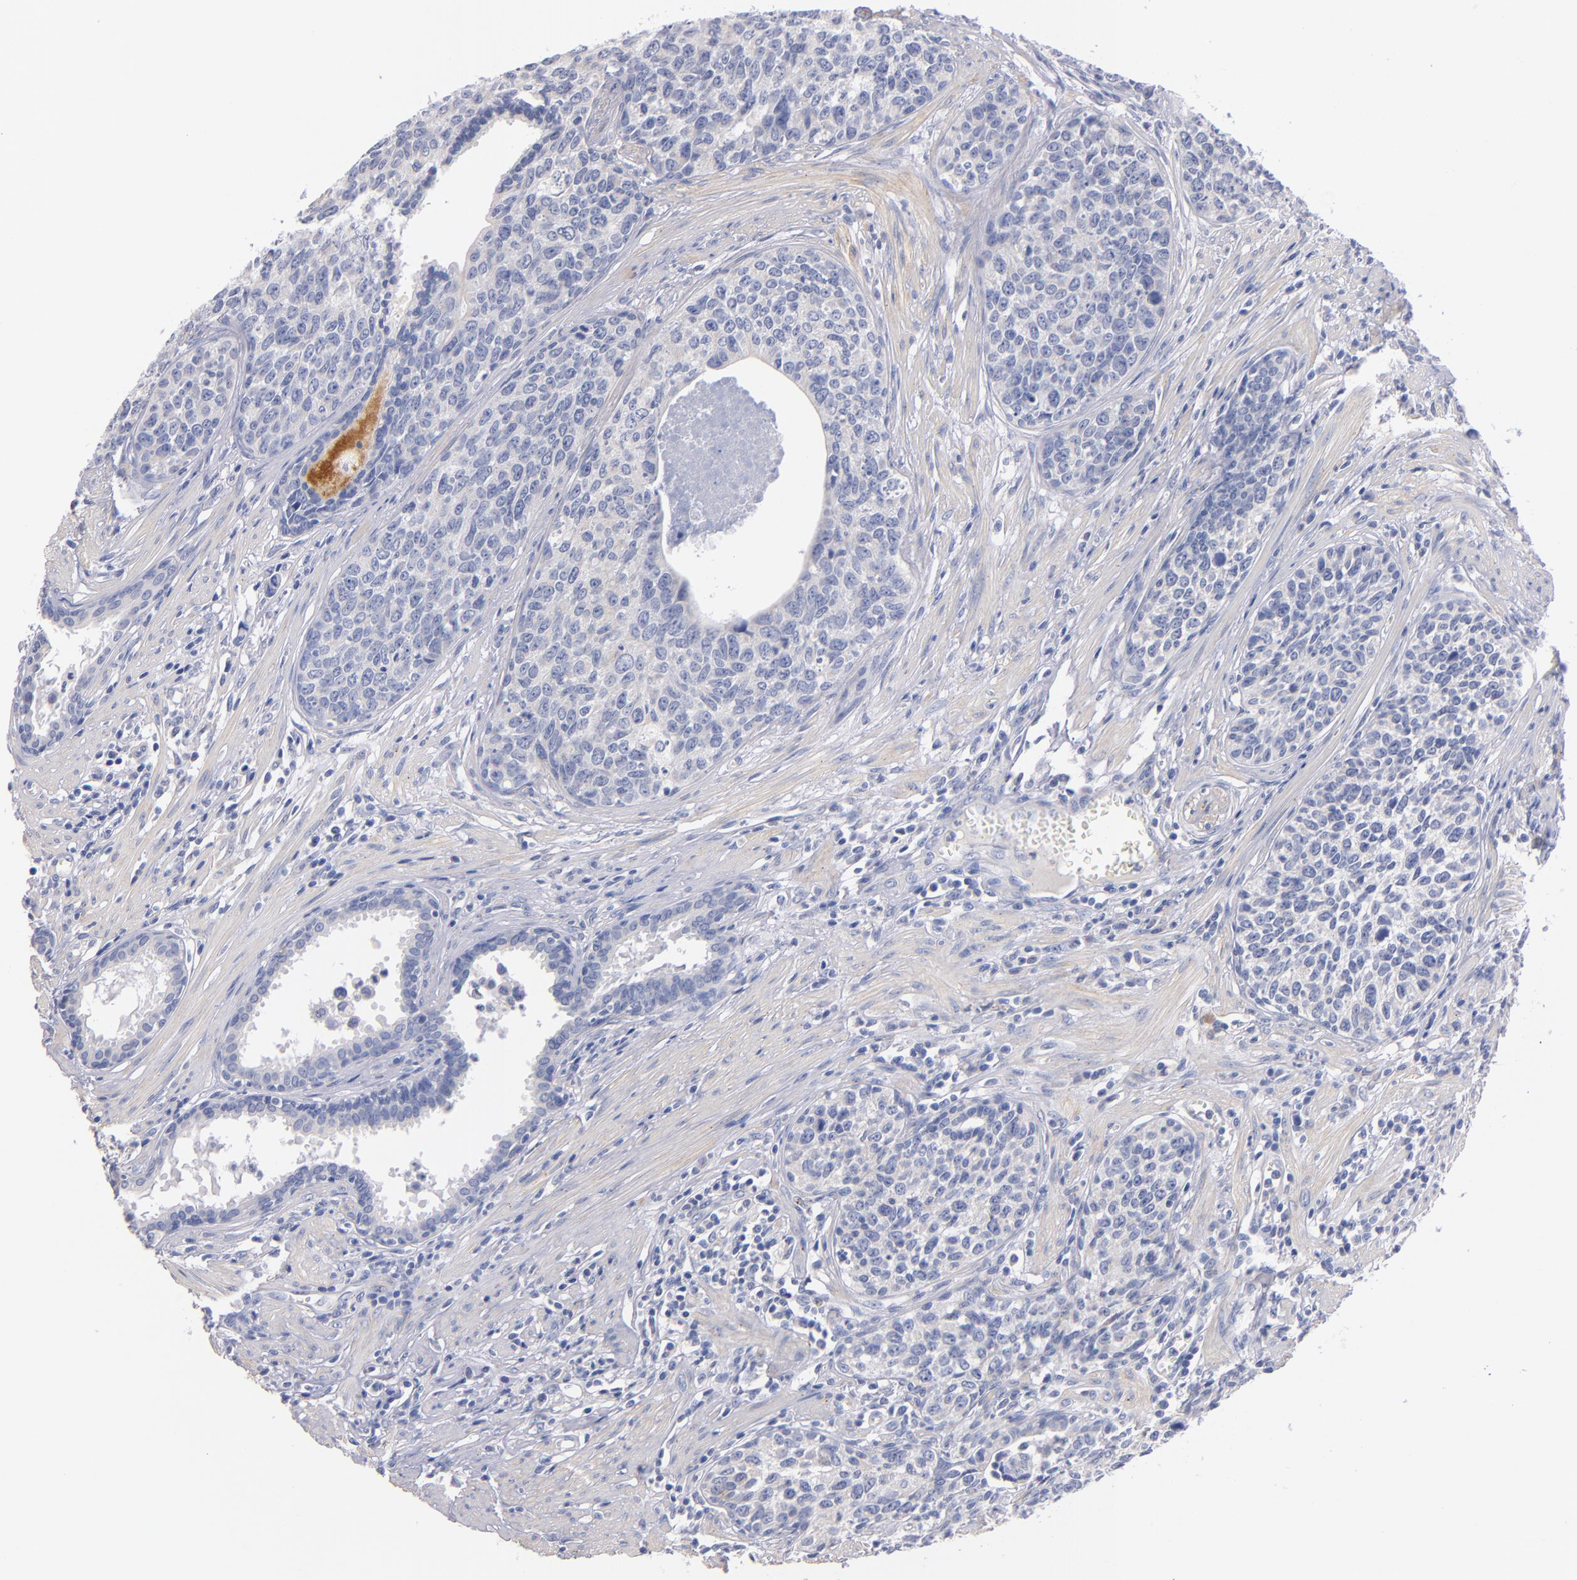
{"staining": {"intensity": "negative", "quantity": "none", "location": "none"}, "tissue": "urothelial cancer", "cell_type": "Tumor cells", "image_type": "cancer", "snomed": [{"axis": "morphology", "description": "Urothelial carcinoma, High grade"}, {"axis": "topography", "description": "Urinary bladder"}], "caption": "Urothelial carcinoma (high-grade) was stained to show a protein in brown. There is no significant positivity in tumor cells. The staining is performed using DAB (3,3'-diaminobenzidine) brown chromogen with nuclei counter-stained in using hematoxylin.", "gene": "CNTNAP2", "patient": {"sex": "male", "age": 81}}